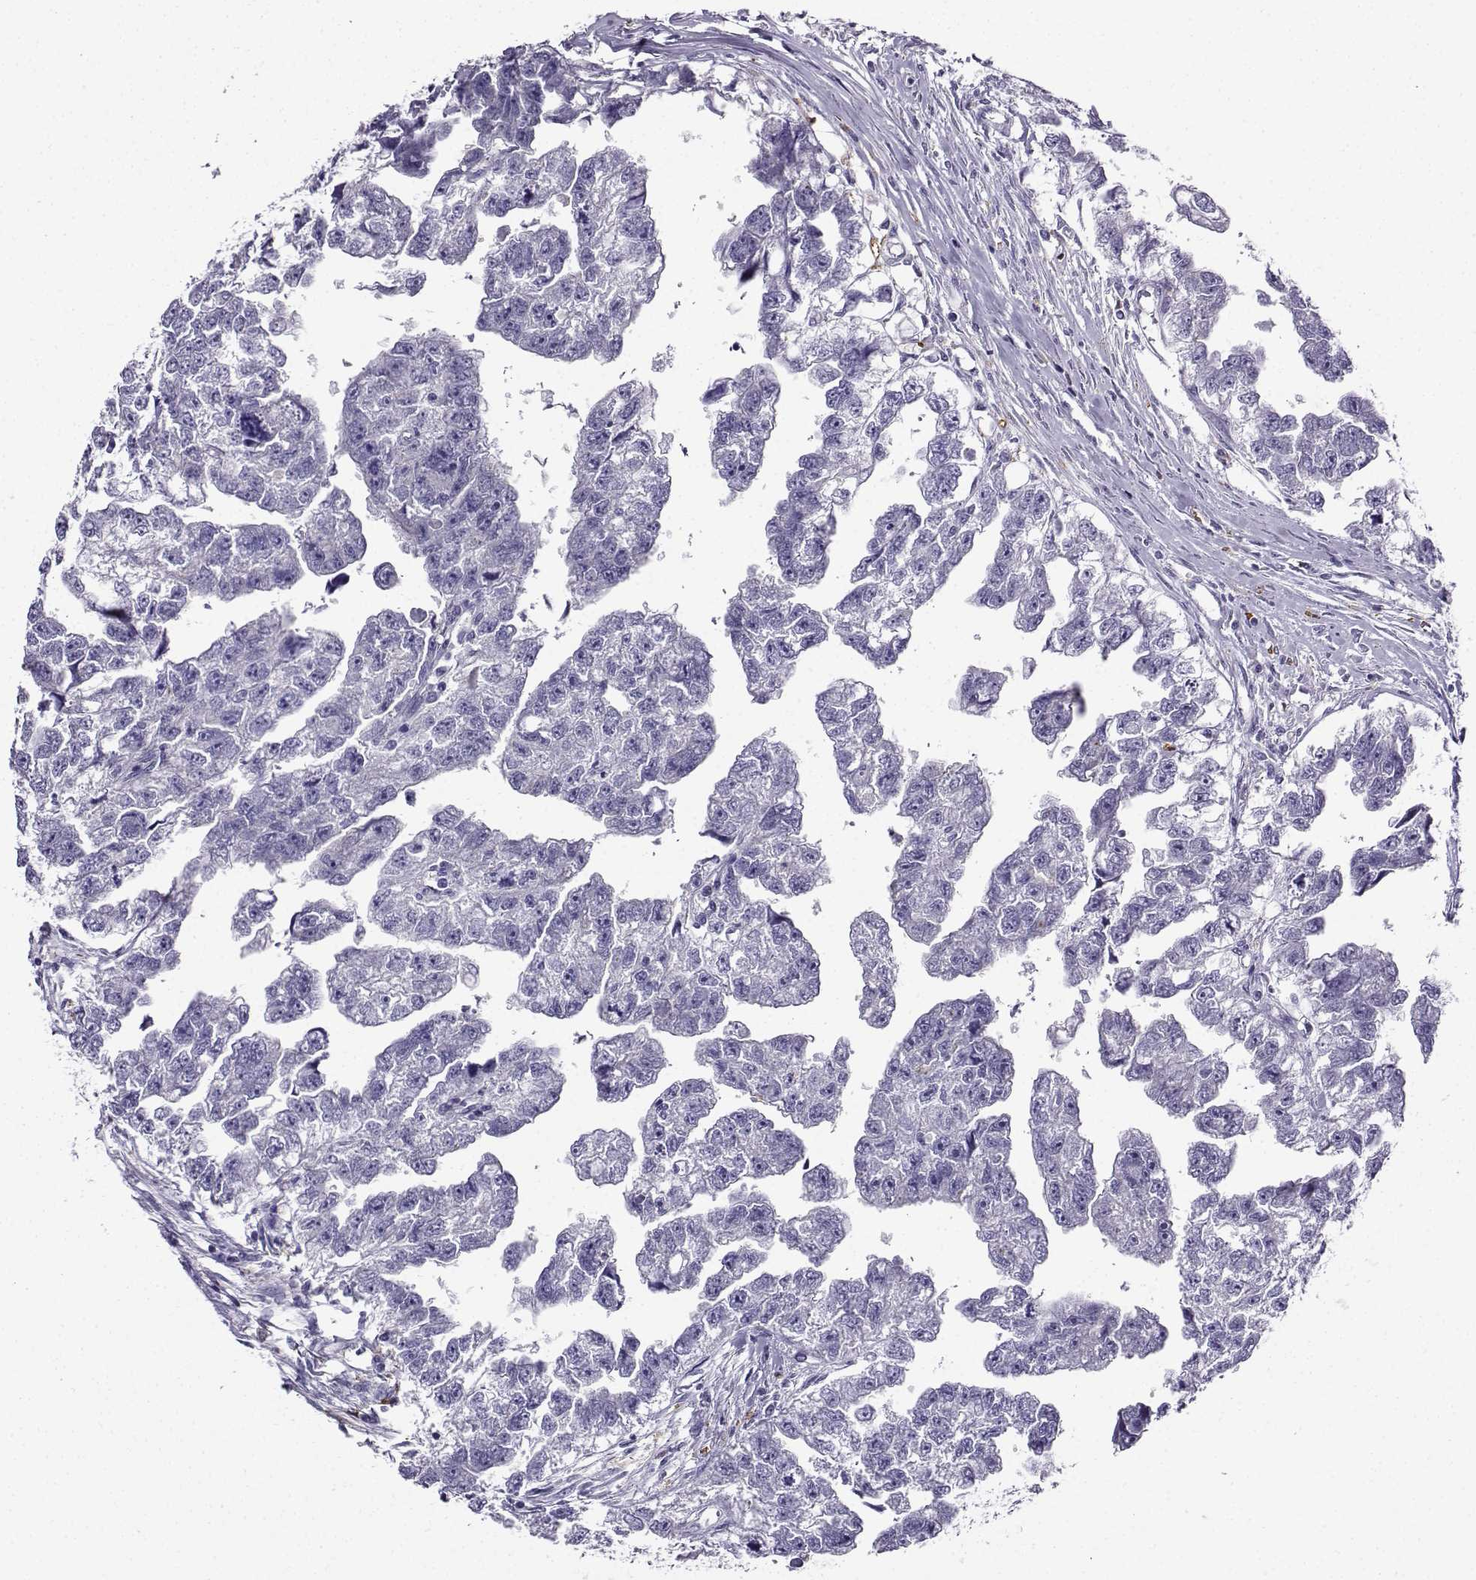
{"staining": {"intensity": "negative", "quantity": "none", "location": "none"}, "tissue": "testis cancer", "cell_type": "Tumor cells", "image_type": "cancer", "snomed": [{"axis": "morphology", "description": "Carcinoma, Embryonal, NOS"}, {"axis": "morphology", "description": "Teratoma, malignant, NOS"}, {"axis": "topography", "description": "Testis"}], "caption": "Immunohistochemical staining of testis cancer displays no significant expression in tumor cells. (Stains: DAB immunohistochemistry with hematoxylin counter stain, Microscopy: brightfield microscopy at high magnification).", "gene": "LINGO1", "patient": {"sex": "male", "age": 44}}